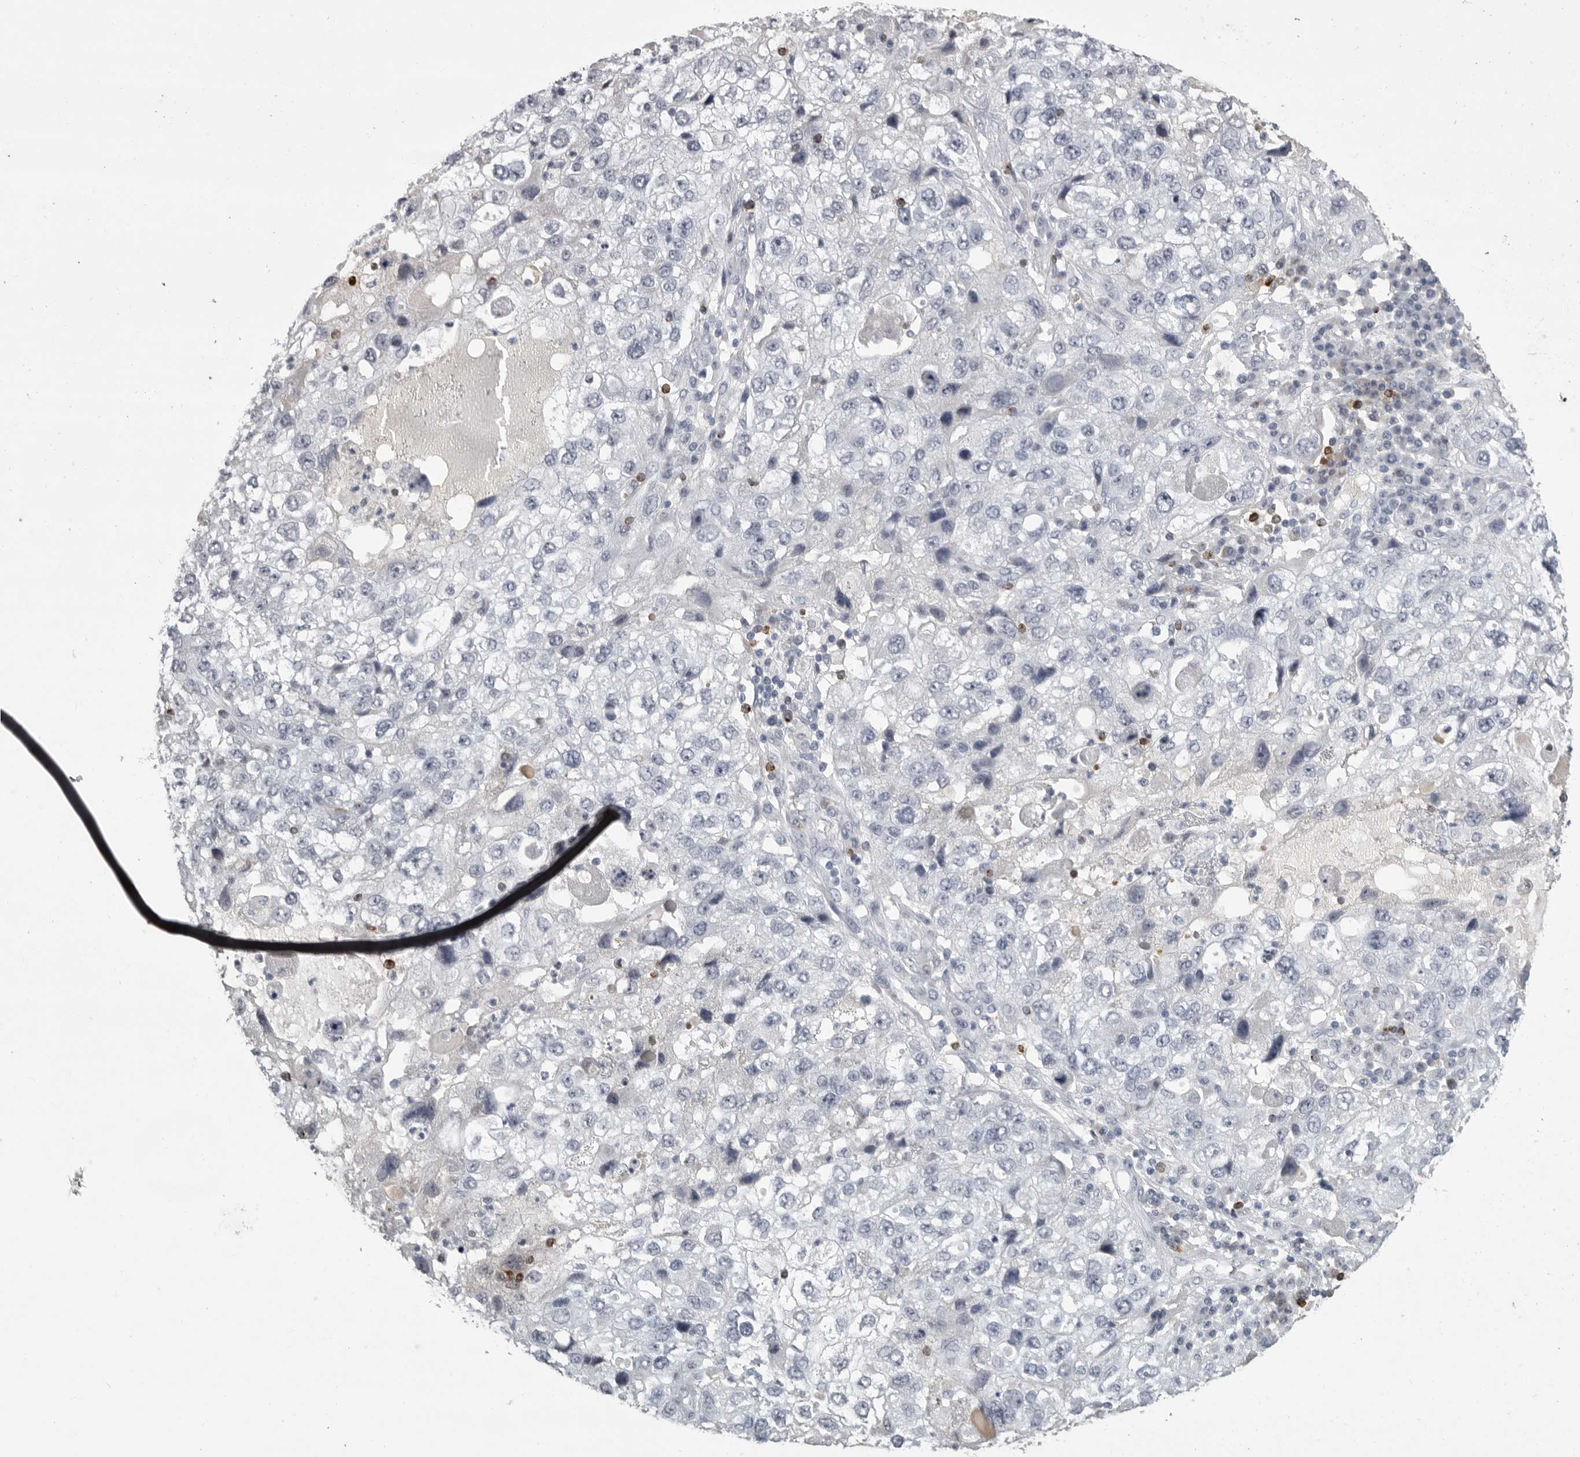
{"staining": {"intensity": "negative", "quantity": "none", "location": "none"}, "tissue": "endometrial cancer", "cell_type": "Tumor cells", "image_type": "cancer", "snomed": [{"axis": "morphology", "description": "Adenocarcinoma, NOS"}, {"axis": "topography", "description": "Endometrium"}], "caption": "The photomicrograph reveals no staining of tumor cells in endometrial adenocarcinoma.", "gene": "GNLY", "patient": {"sex": "female", "age": 49}}